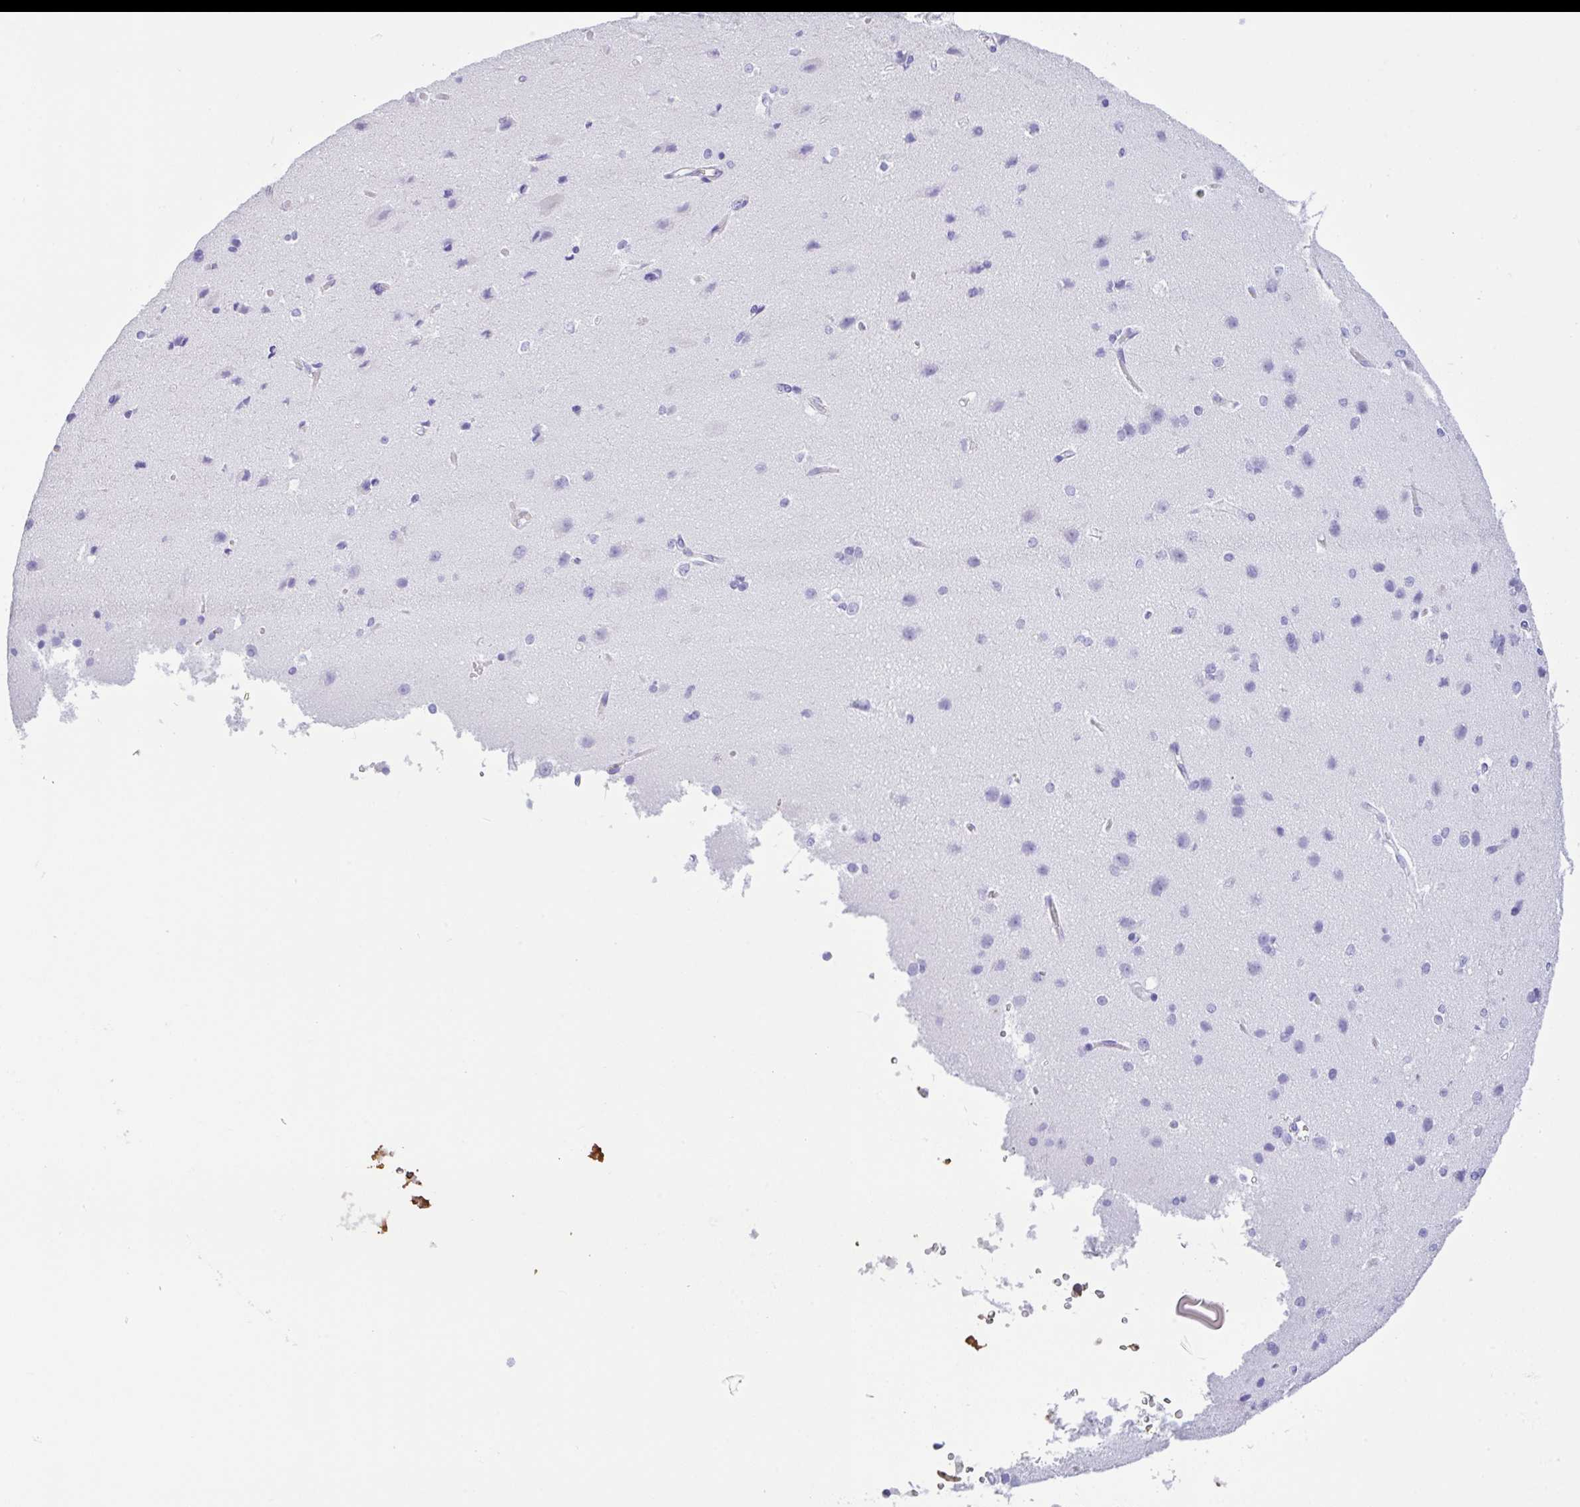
{"staining": {"intensity": "negative", "quantity": "none", "location": "none"}, "tissue": "cerebral cortex", "cell_type": "Endothelial cells", "image_type": "normal", "snomed": [{"axis": "morphology", "description": "Normal tissue, NOS"}, {"axis": "topography", "description": "Cerebral cortex"}], "caption": "The image exhibits no staining of endothelial cells in benign cerebral cortex.", "gene": "HOXC12", "patient": {"sex": "male", "age": 37}}